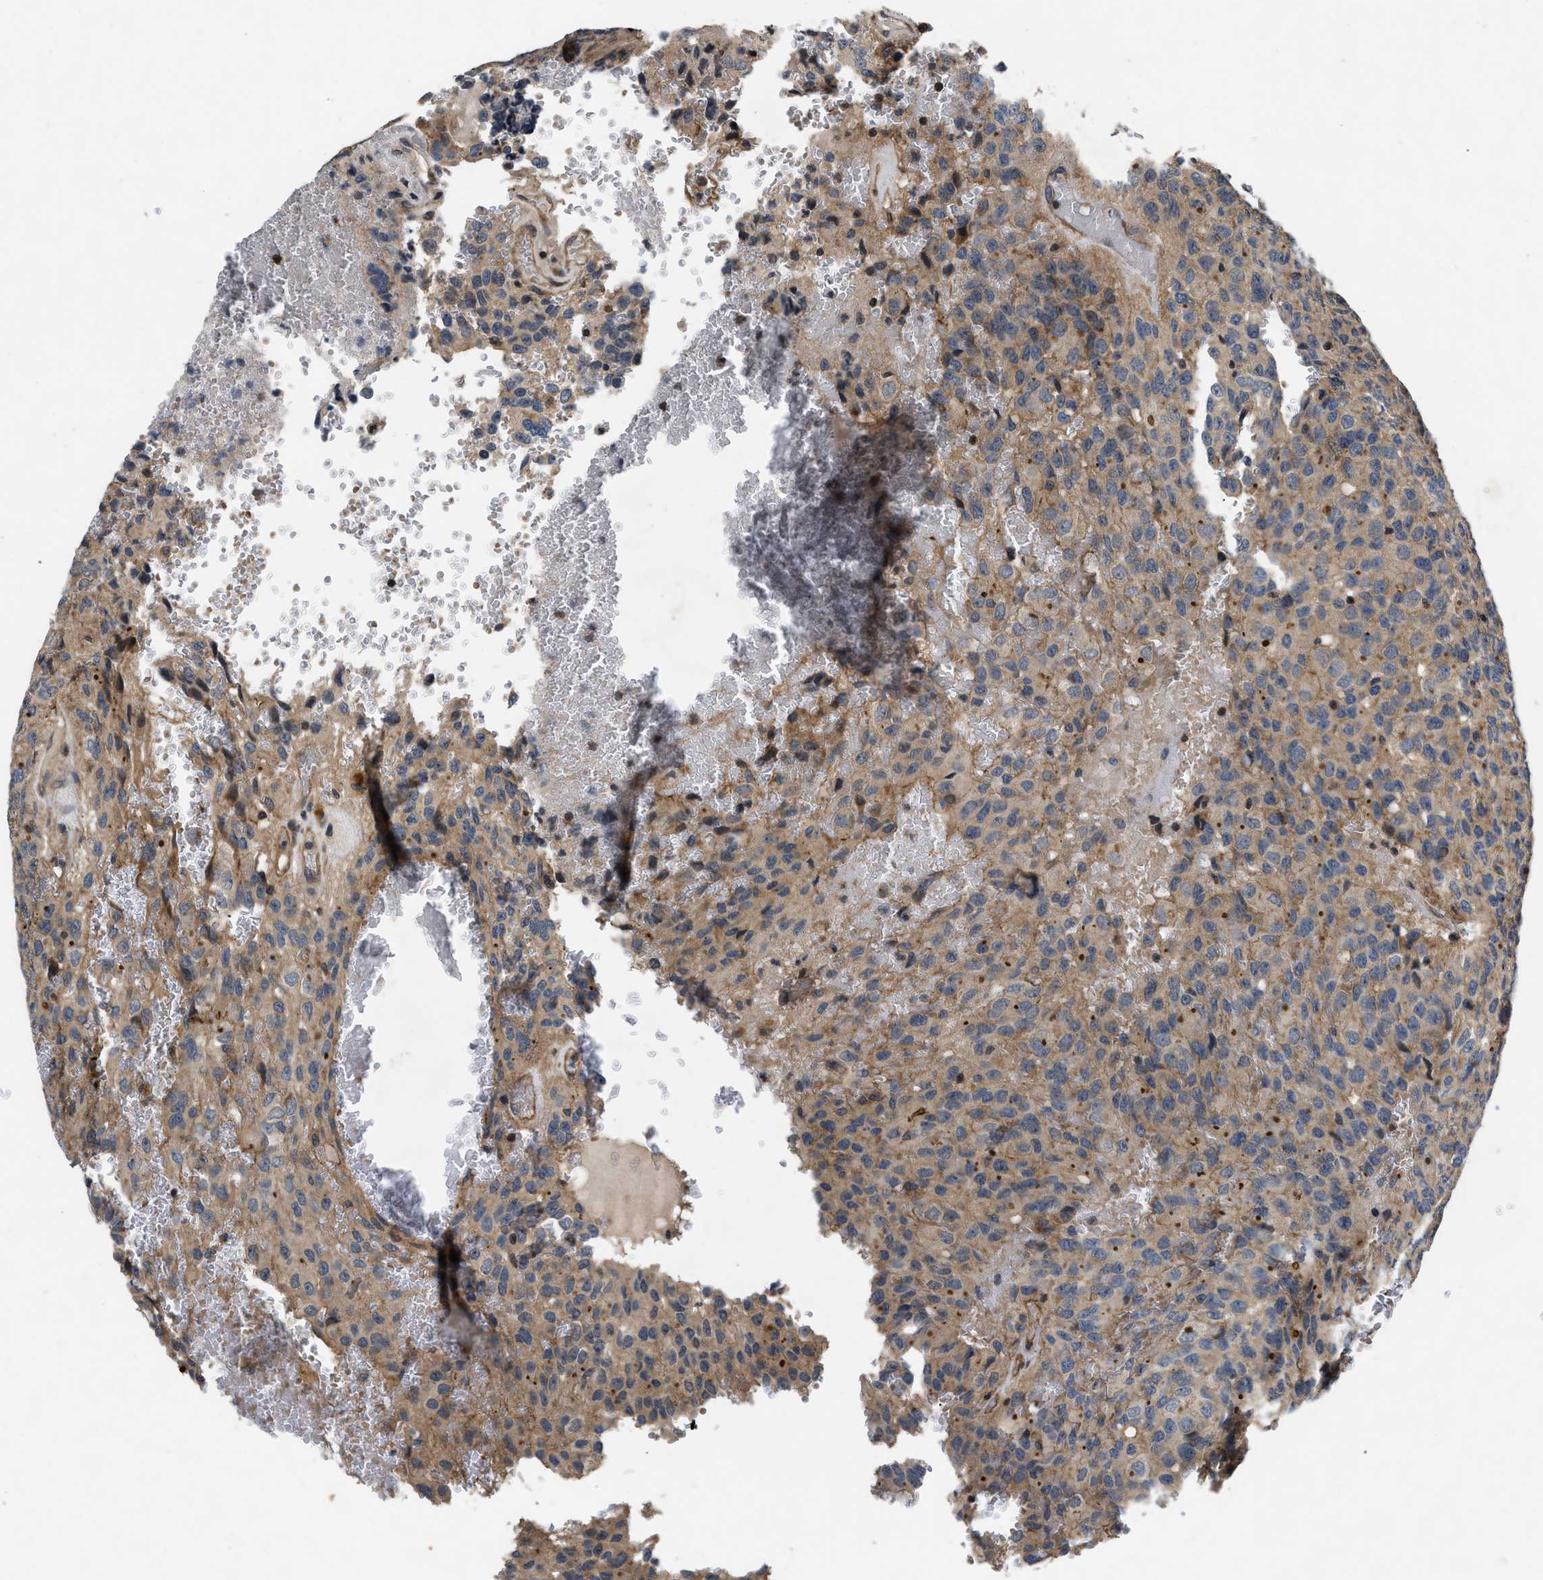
{"staining": {"intensity": "moderate", "quantity": "<25%", "location": "nuclear"}, "tissue": "glioma", "cell_type": "Tumor cells", "image_type": "cancer", "snomed": [{"axis": "morphology", "description": "Glioma, malignant, High grade"}, {"axis": "topography", "description": "Brain"}], "caption": "Protein analysis of glioma tissue reveals moderate nuclear positivity in approximately <25% of tumor cells.", "gene": "HMGCR", "patient": {"sex": "male", "age": 32}}